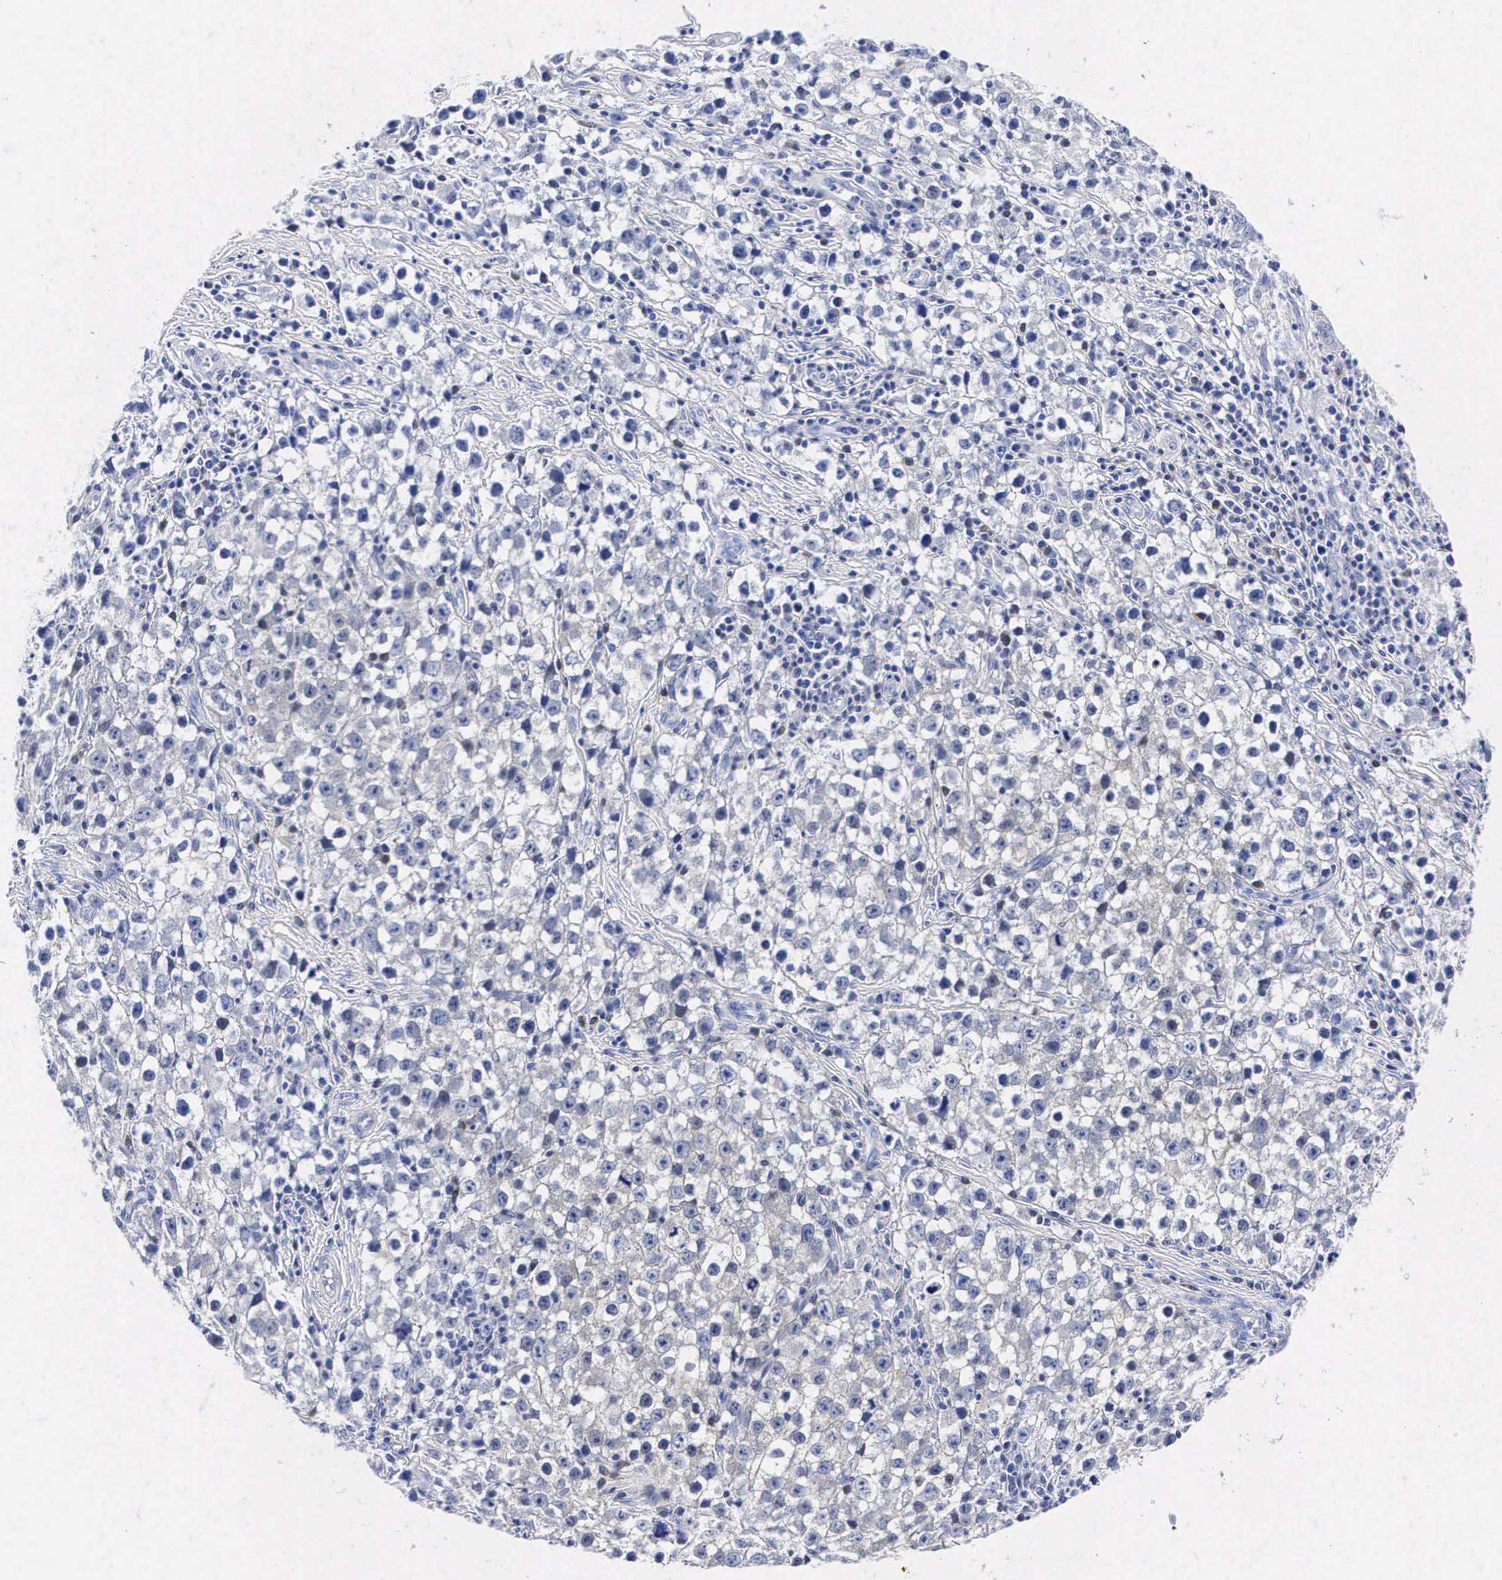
{"staining": {"intensity": "negative", "quantity": "none", "location": "none"}, "tissue": "testis cancer", "cell_type": "Tumor cells", "image_type": "cancer", "snomed": [{"axis": "morphology", "description": "Seminoma, NOS"}, {"axis": "topography", "description": "Testis"}], "caption": "This micrograph is of testis cancer (seminoma) stained with immunohistochemistry (IHC) to label a protein in brown with the nuclei are counter-stained blue. There is no expression in tumor cells.", "gene": "ENO2", "patient": {"sex": "male", "age": 35}}